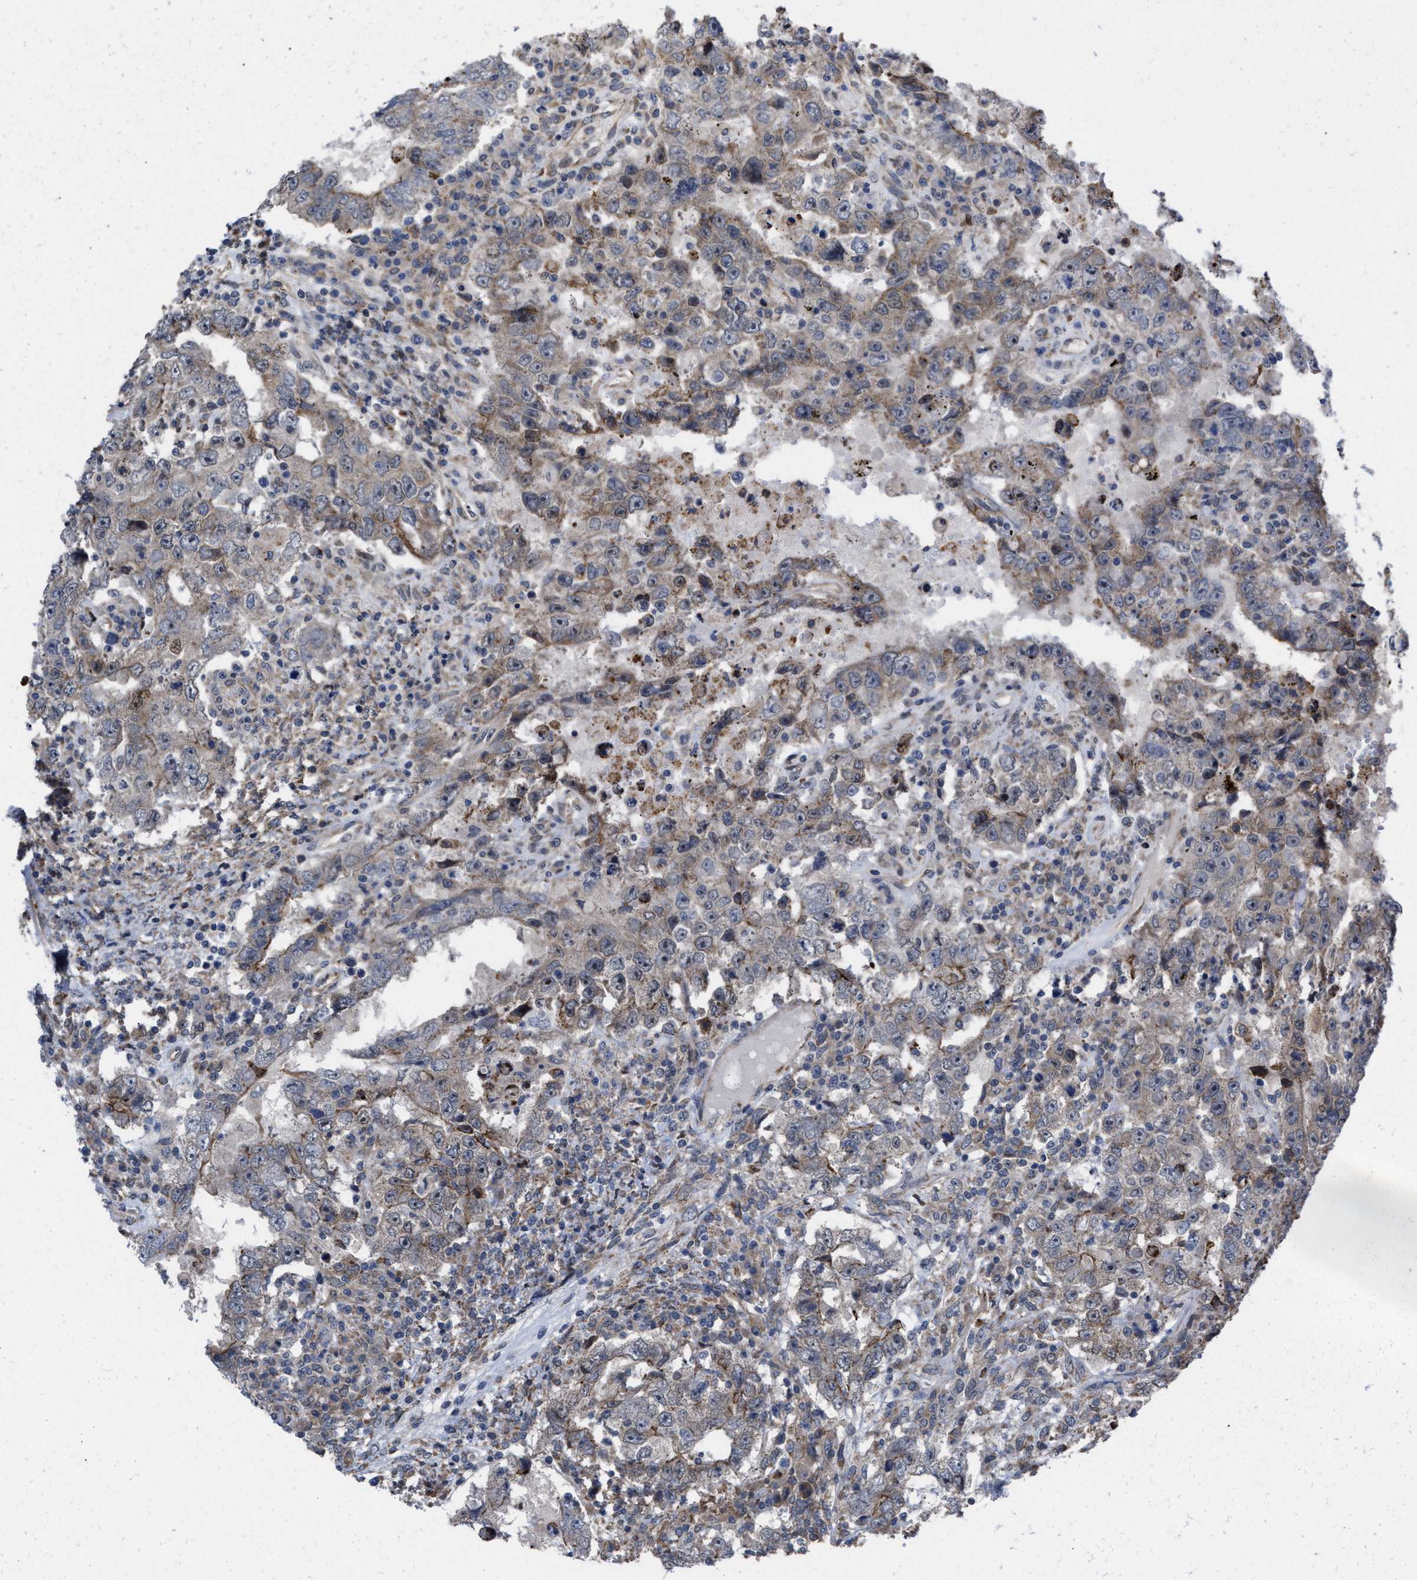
{"staining": {"intensity": "weak", "quantity": "25%-75%", "location": "cytoplasmic/membranous"}, "tissue": "testis cancer", "cell_type": "Tumor cells", "image_type": "cancer", "snomed": [{"axis": "morphology", "description": "Carcinoma, Embryonal, NOS"}, {"axis": "topography", "description": "Testis"}], "caption": "The image displays immunohistochemical staining of testis cancer. There is weak cytoplasmic/membranous expression is seen in approximately 25%-75% of tumor cells.", "gene": "TP53BP2", "patient": {"sex": "male", "age": 26}}